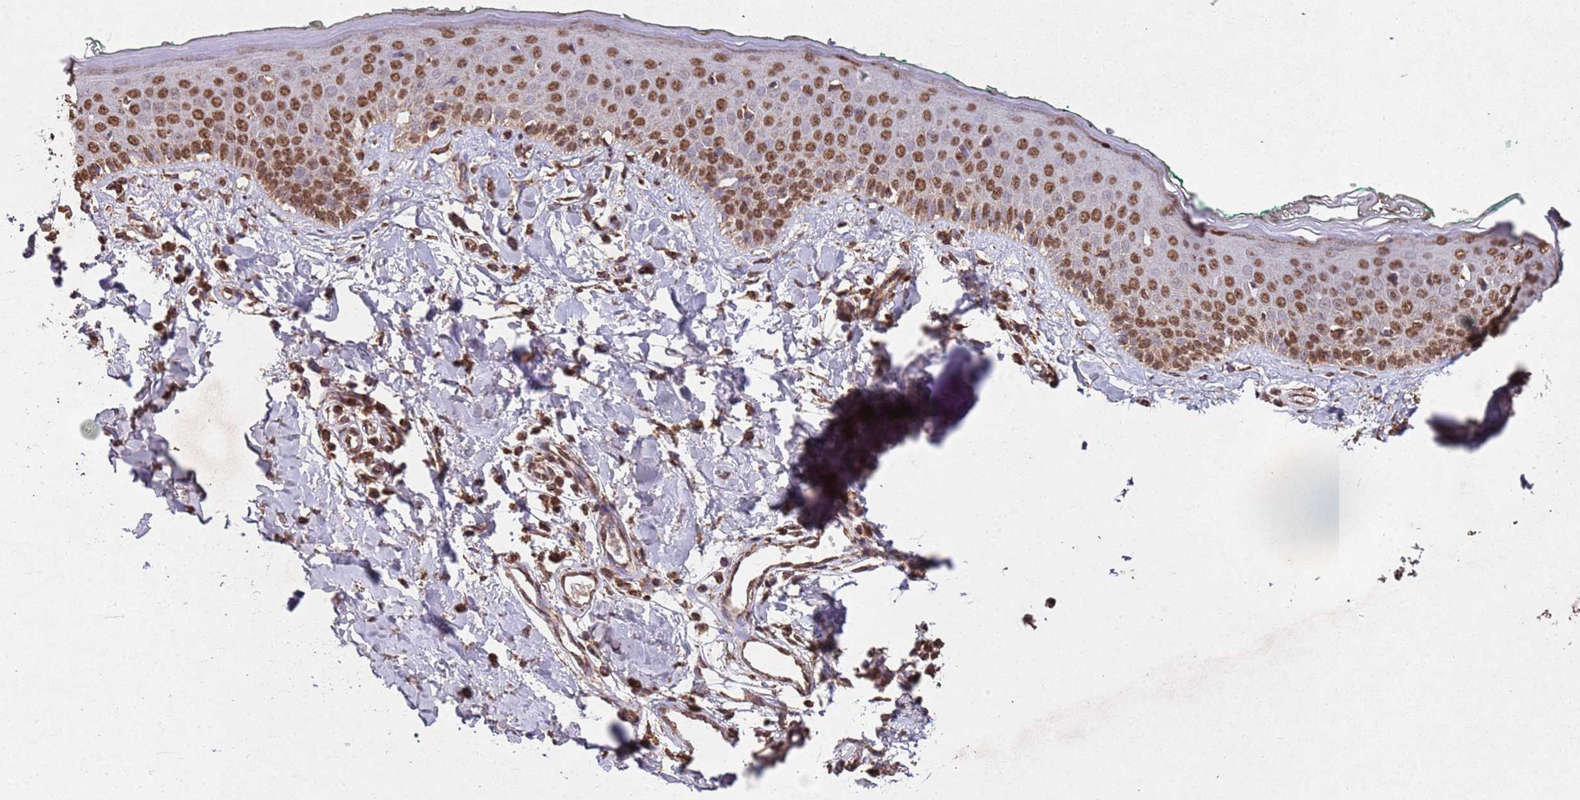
{"staining": {"intensity": "strong", "quantity": ">75%", "location": "cytoplasmic/membranous,nuclear"}, "tissue": "skin", "cell_type": "Fibroblasts", "image_type": "normal", "snomed": [{"axis": "morphology", "description": "Normal tissue, NOS"}, {"axis": "morphology", "description": "Malignant melanoma, NOS"}, {"axis": "topography", "description": "Skin"}], "caption": "The micrograph reveals immunohistochemical staining of benign skin. There is strong cytoplasmic/membranous,nuclear positivity is identified in approximately >75% of fibroblasts.", "gene": "HDAC10", "patient": {"sex": "male", "age": 62}}